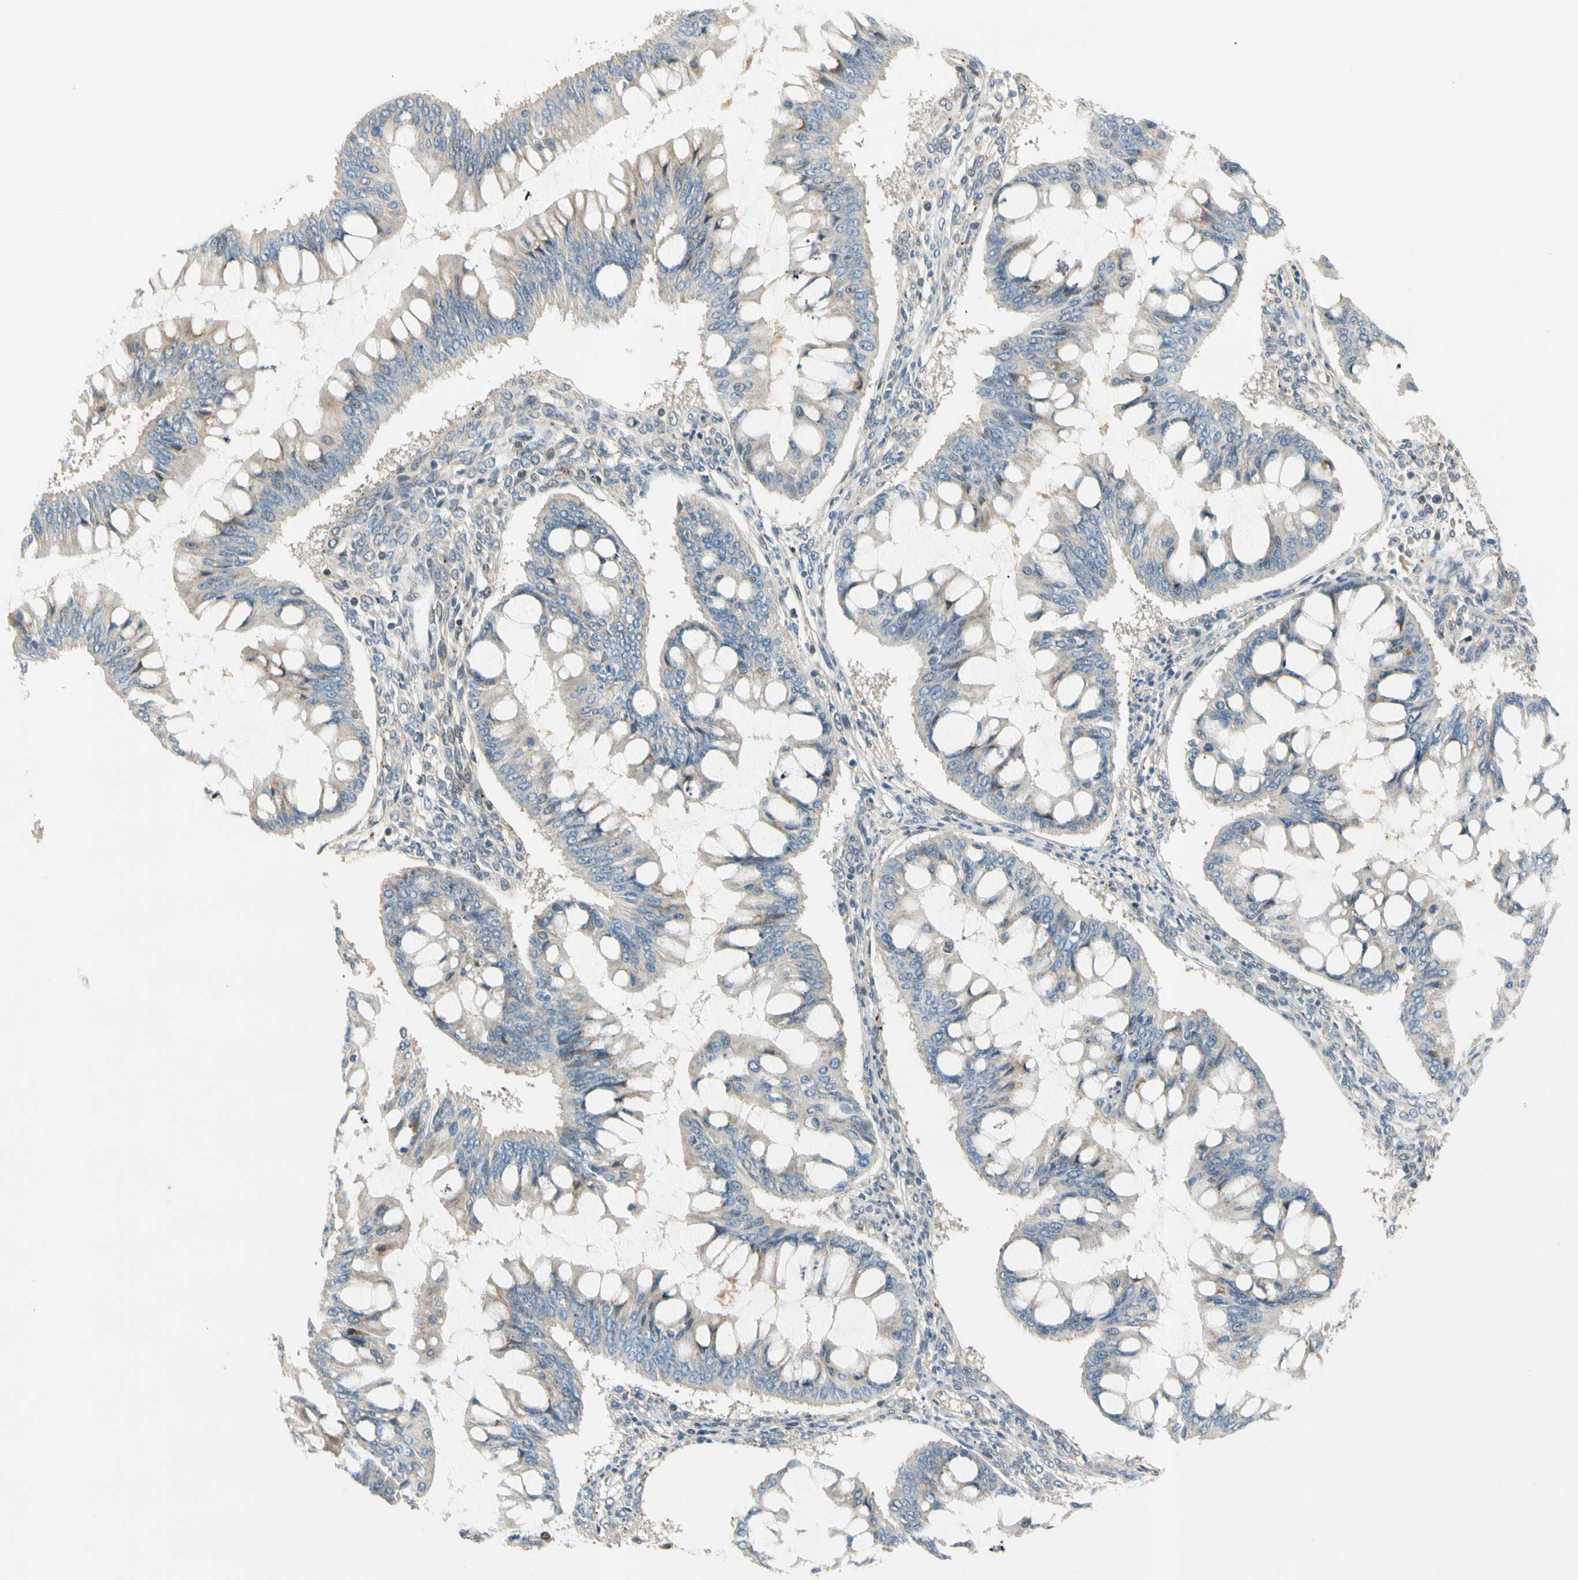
{"staining": {"intensity": "weak", "quantity": "25%-75%", "location": "cytoplasmic/membranous"}, "tissue": "ovarian cancer", "cell_type": "Tumor cells", "image_type": "cancer", "snomed": [{"axis": "morphology", "description": "Cystadenocarcinoma, mucinous, NOS"}, {"axis": "topography", "description": "Ovary"}], "caption": "Weak cytoplasmic/membranous positivity for a protein is present in about 25%-75% of tumor cells of ovarian cancer (mucinous cystadenocarcinoma) using immunohistochemistry.", "gene": "GATD1", "patient": {"sex": "female", "age": 73}}